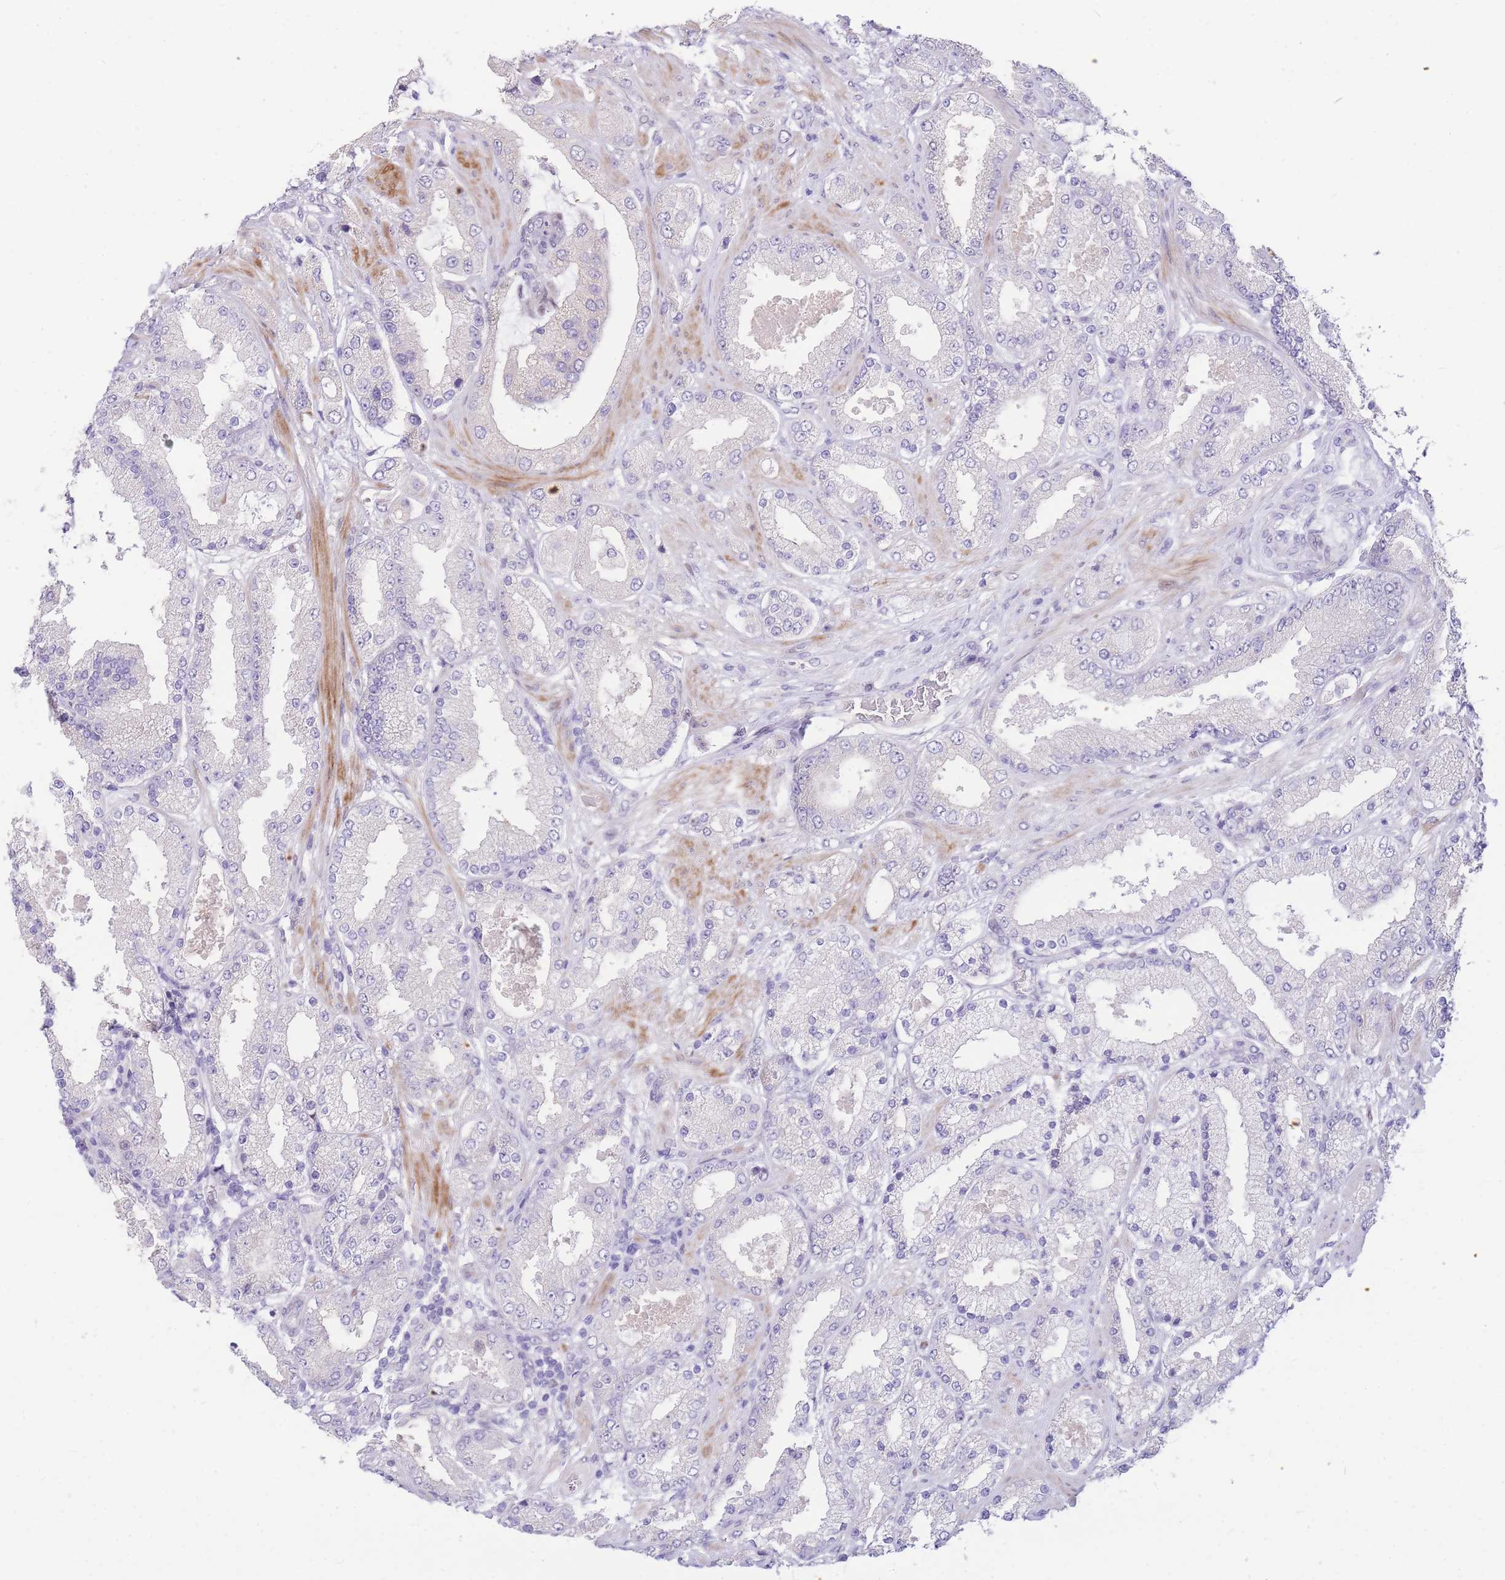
{"staining": {"intensity": "negative", "quantity": "none", "location": "none"}, "tissue": "prostate cancer", "cell_type": "Tumor cells", "image_type": "cancer", "snomed": [{"axis": "morphology", "description": "Adenocarcinoma, High grade"}, {"axis": "topography", "description": "Prostate"}], "caption": "Immunohistochemistry of prostate adenocarcinoma (high-grade) shows no expression in tumor cells.", "gene": "SHCBP1", "patient": {"sex": "male", "age": 68}}